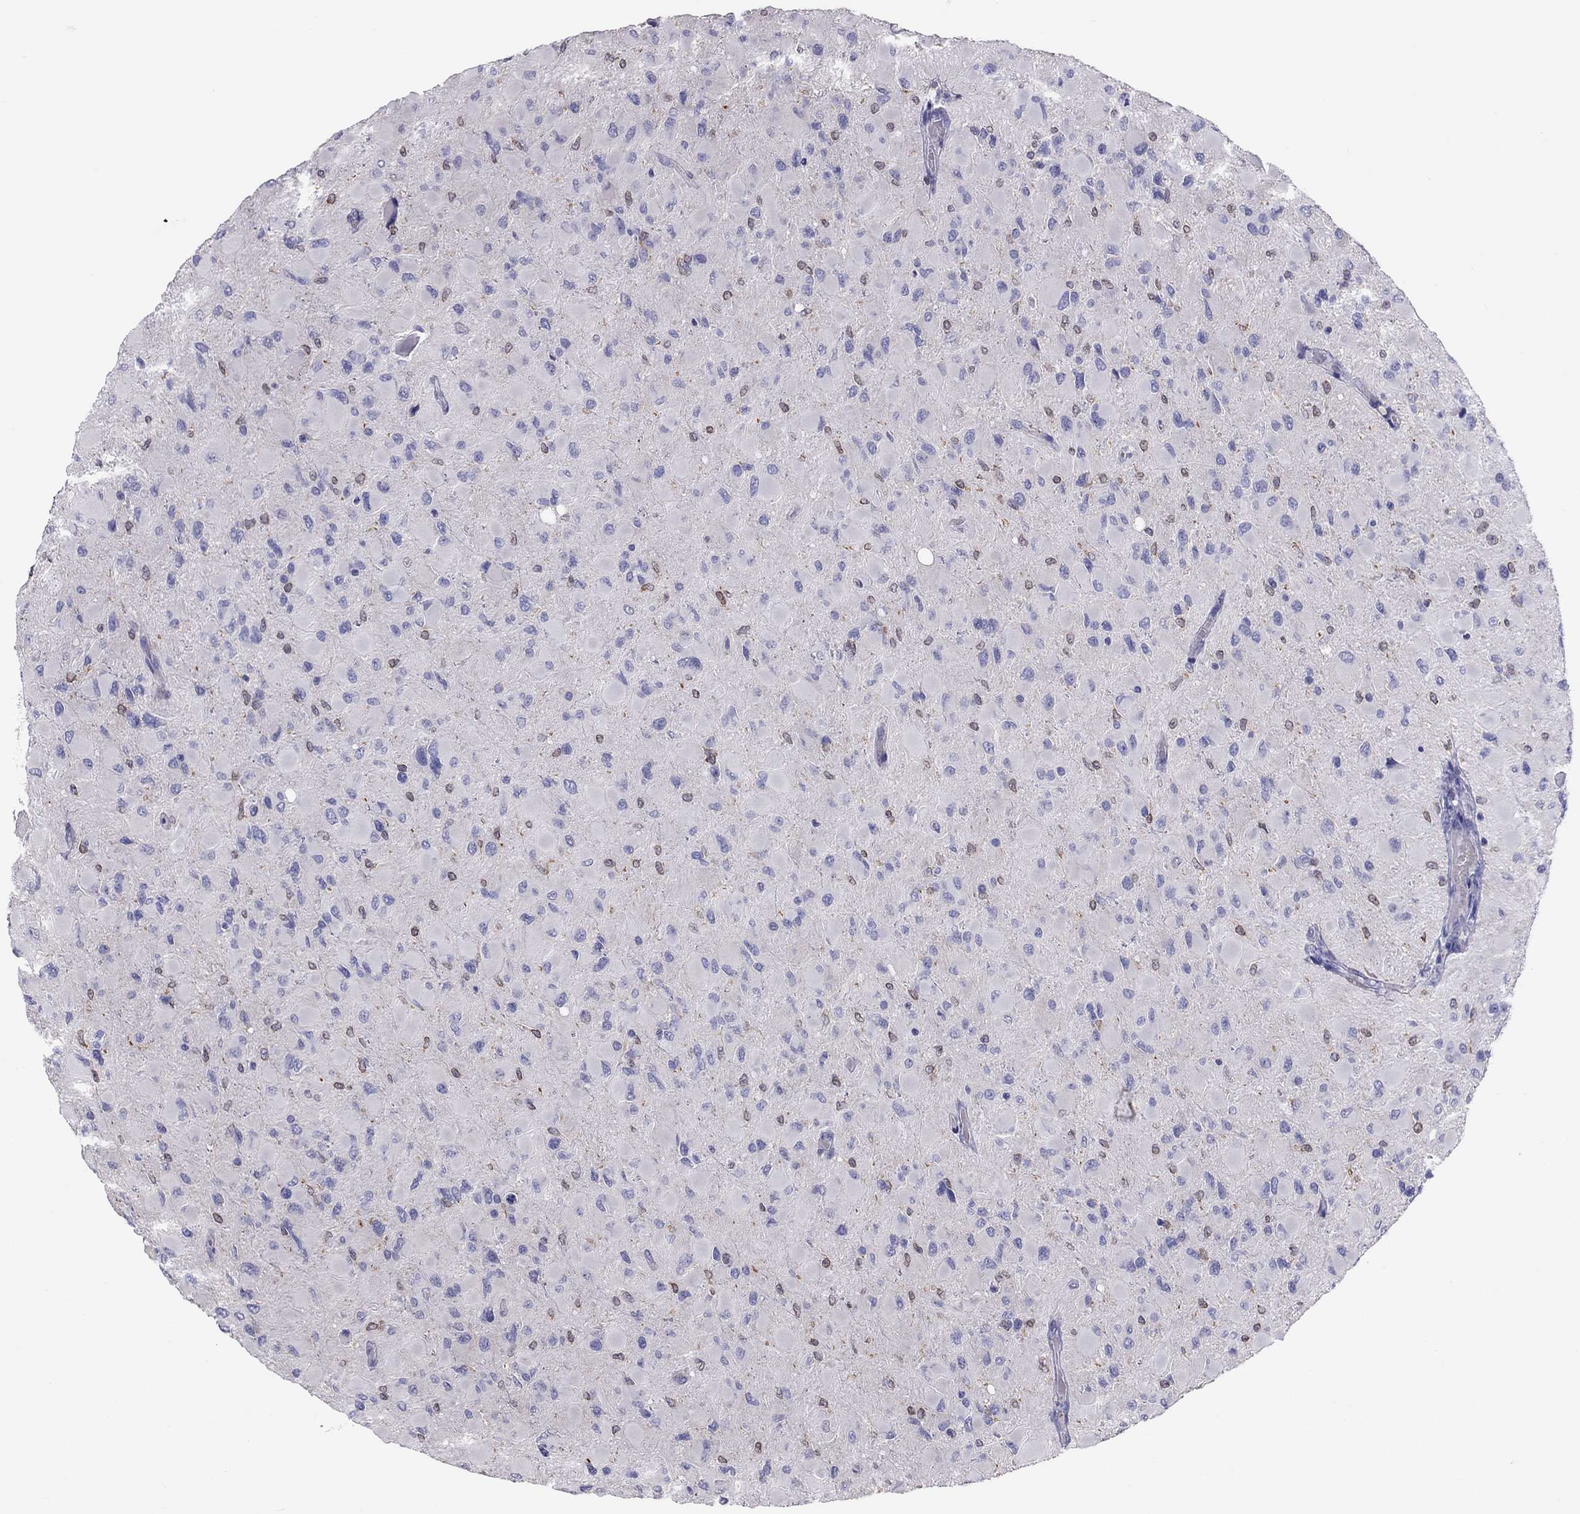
{"staining": {"intensity": "negative", "quantity": "none", "location": "none"}, "tissue": "glioma", "cell_type": "Tumor cells", "image_type": "cancer", "snomed": [{"axis": "morphology", "description": "Glioma, malignant, High grade"}, {"axis": "topography", "description": "Cerebral cortex"}], "caption": "A histopathology image of malignant glioma (high-grade) stained for a protein reveals no brown staining in tumor cells. The staining was performed using DAB (3,3'-diaminobenzidine) to visualize the protein expression in brown, while the nuclei were stained in blue with hematoxylin (Magnification: 20x).", "gene": "ADORA2A", "patient": {"sex": "female", "age": 36}}